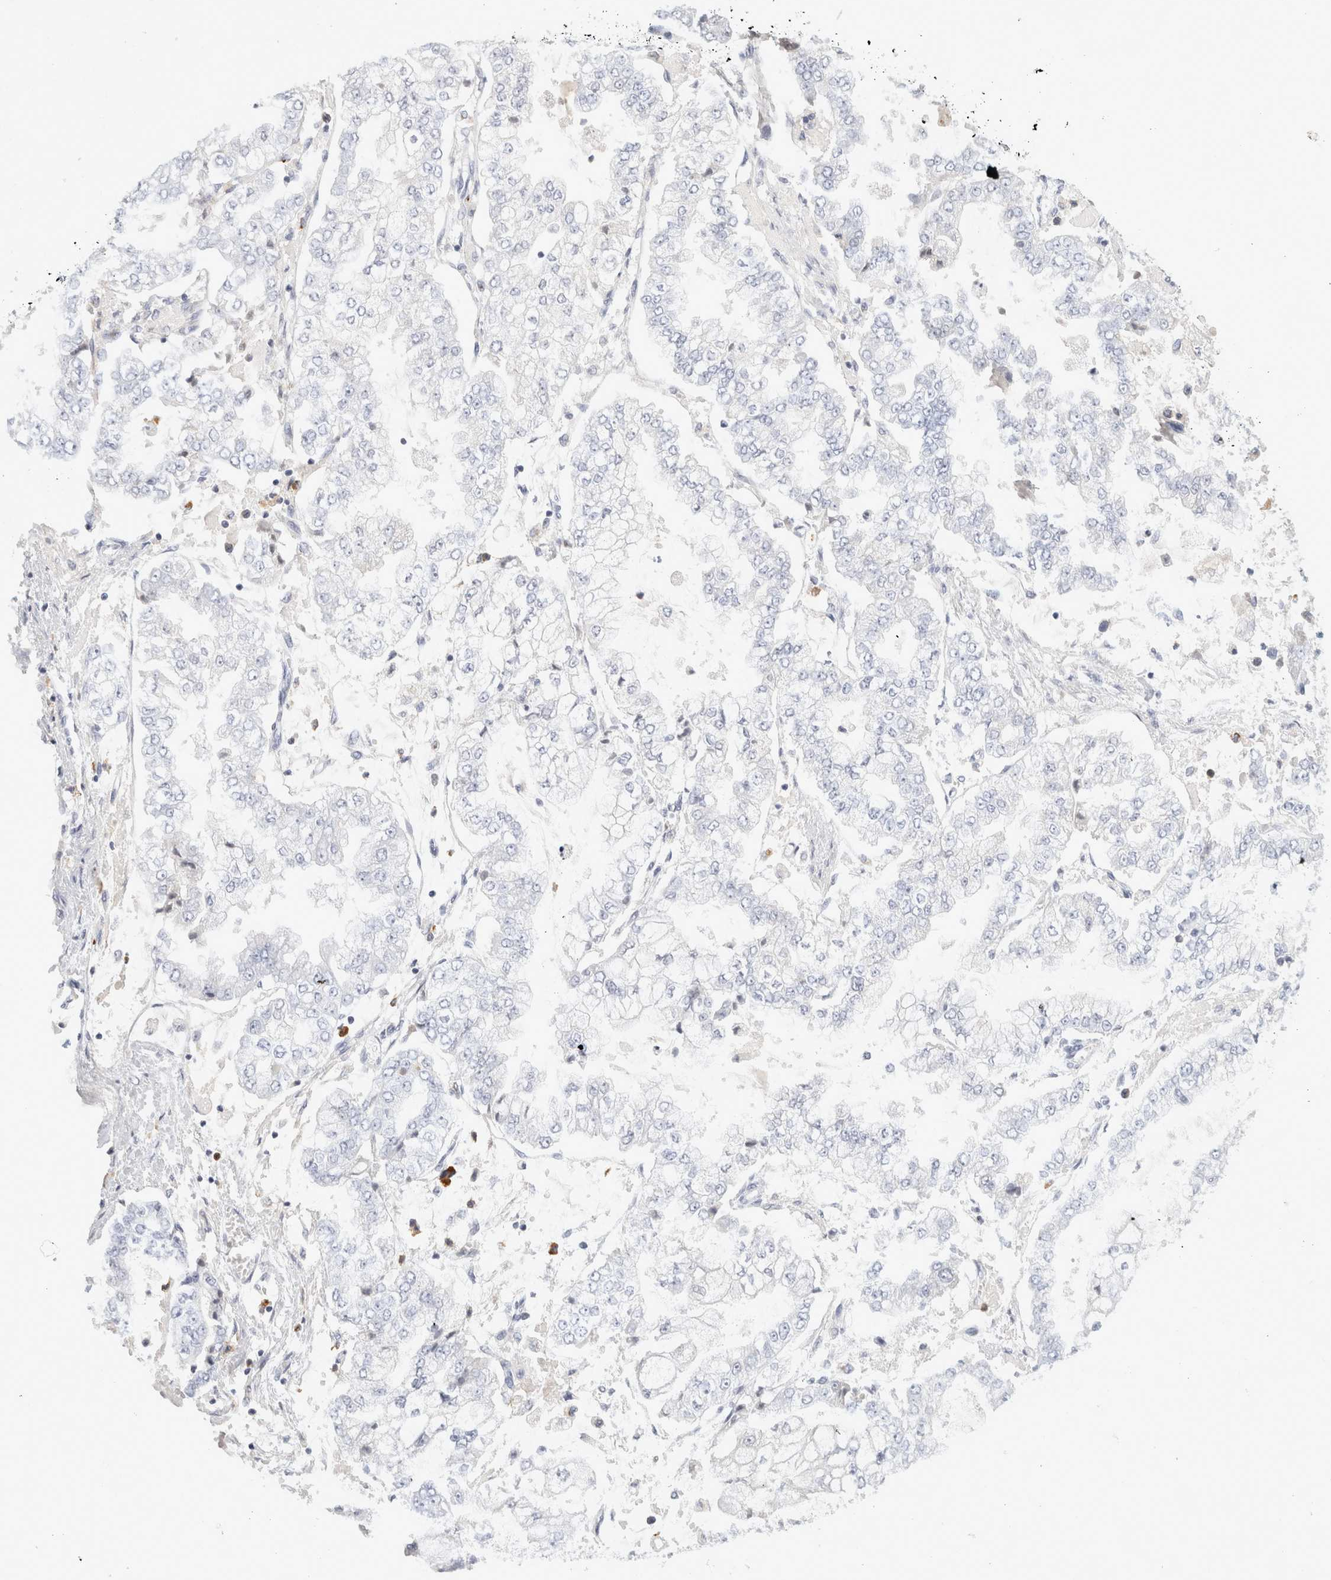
{"staining": {"intensity": "negative", "quantity": "none", "location": "none"}, "tissue": "stomach cancer", "cell_type": "Tumor cells", "image_type": "cancer", "snomed": [{"axis": "morphology", "description": "Adenocarcinoma, NOS"}, {"axis": "topography", "description": "Stomach"}], "caption": "Immunohistochemistry (IHC) of stomach adenocarcinoma displays no positivity in tumor cells.", "gene": "FGL2", "patient": {"sex": "male", "age": 76}}